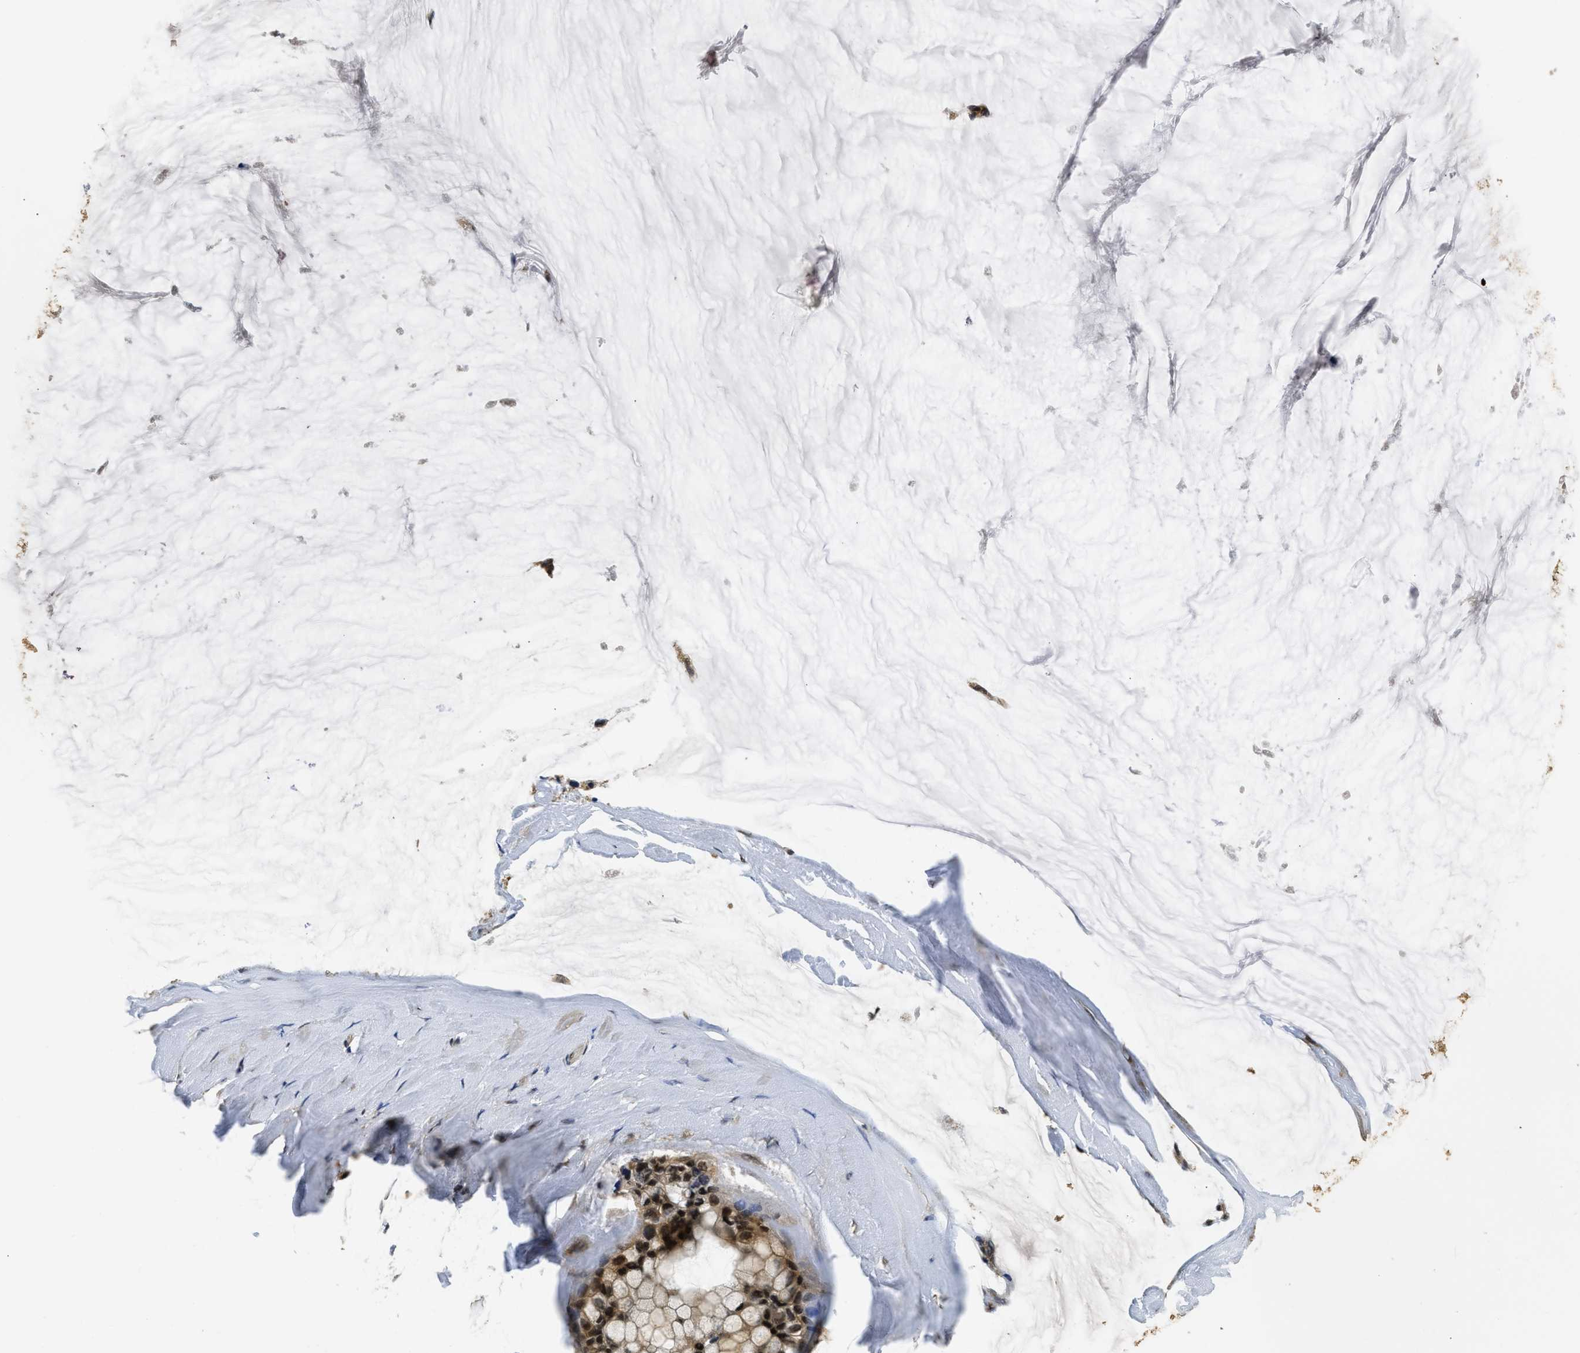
{"staining": {"intensity": "strong", "quantity": ">75%", "location": "cytoplasmic/membranous,nuclear"}, "tissue": "ovarian cancer", "cell_type": "Tumor cells", "image_type": "cancer", "snomed": [{"axis": "morphology", "description": "Cystadenocarcinoma, mucinous, NOS"}, {"axis": "topography", "description": "Ovary"}], "caption": "Immunohistochemical staining of ovarian mucinous cystadenocarcinoma shows strong cytoplasmic/membranous and nuclear protein positivity in approximately >75% of tumor cells.", "gene": "ADSL", "patient": {"sex": "female", "age": 39}}